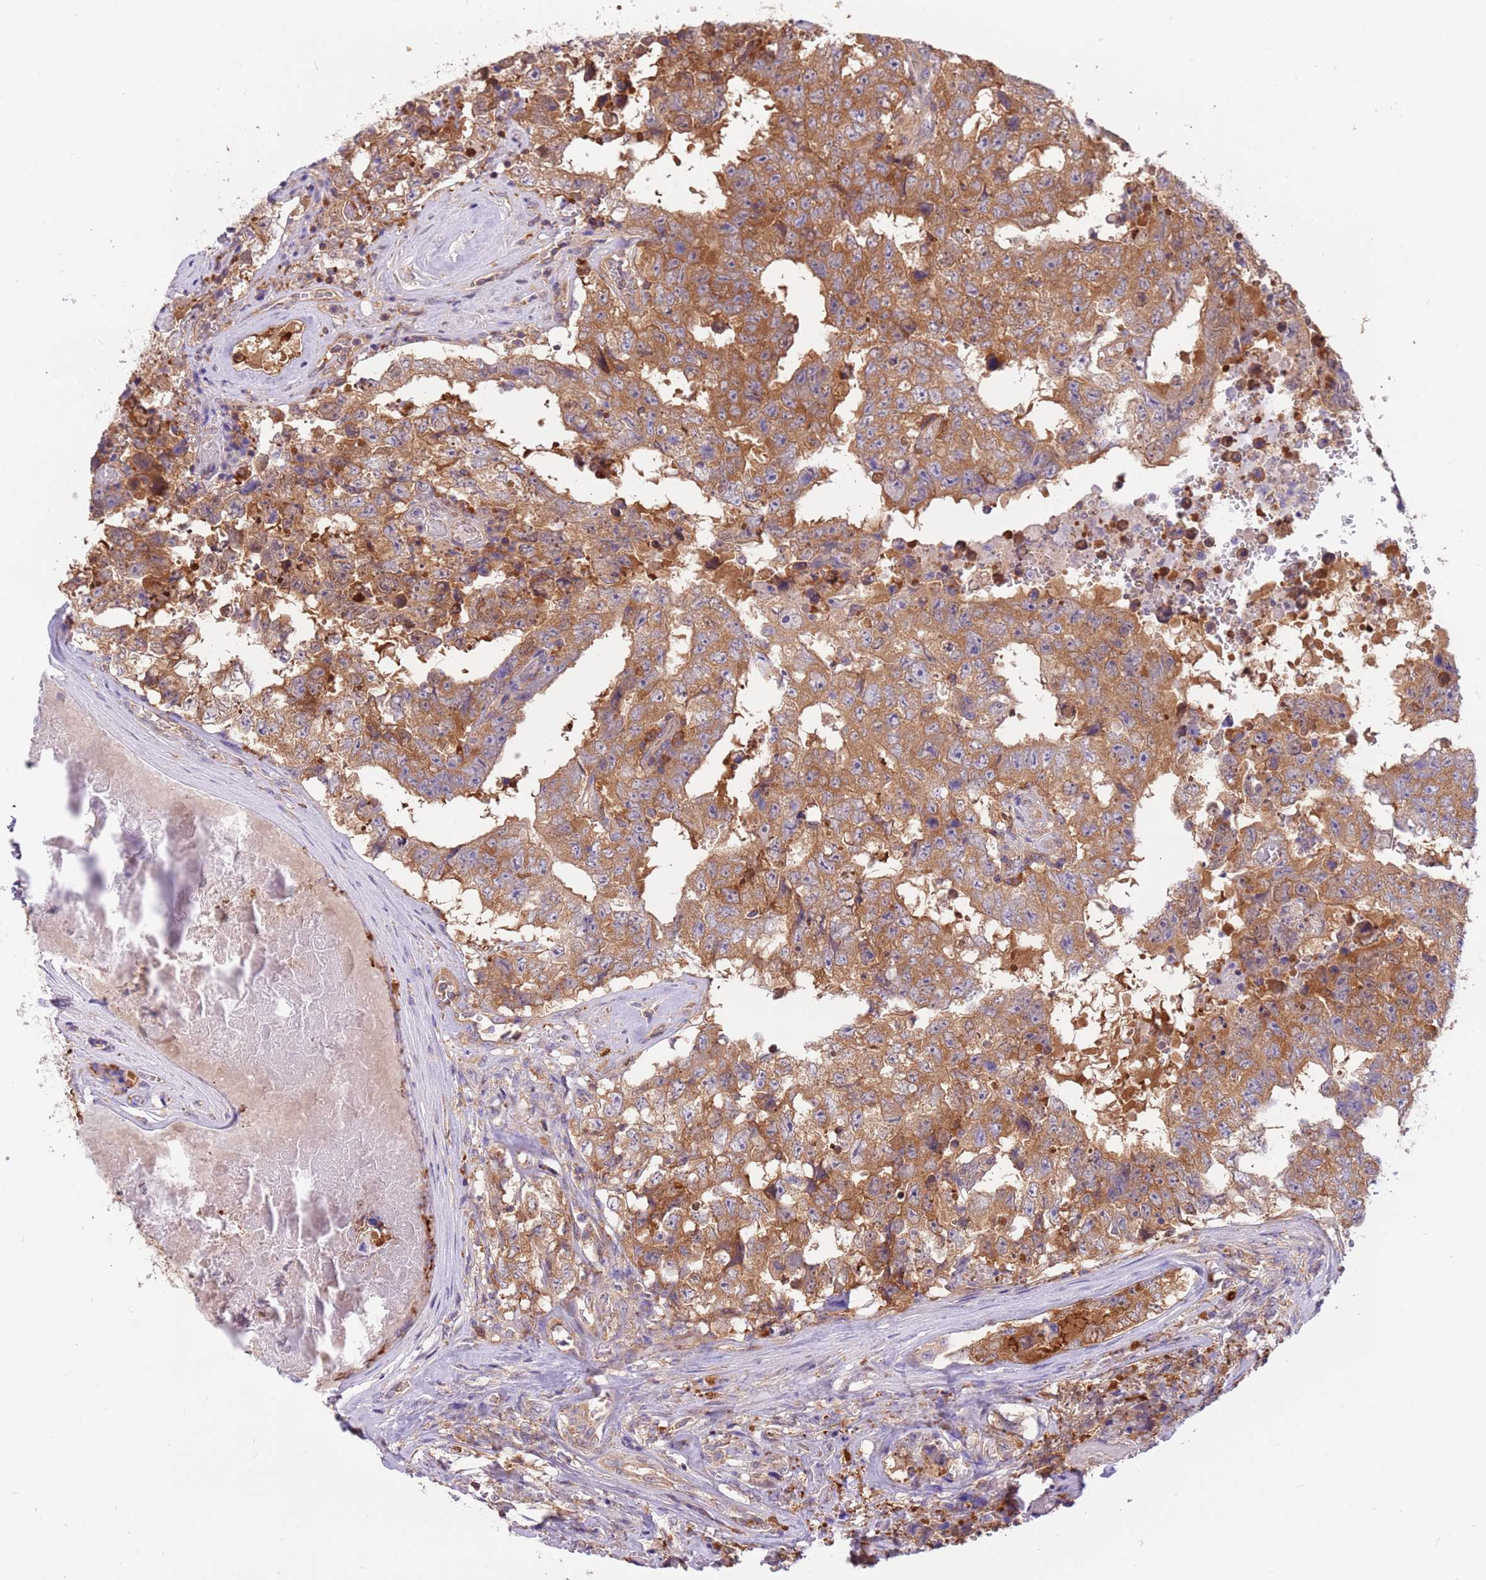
{"staining": {"intensity": "moderate", "quantity": ">75%", "location": "cytoplasmic/membranous"}, "tissue": "testis cancer", "cell_type": "Tumor cells", "image_type": "cancer", "snomed": [{"axis": "morphology", "description": "Normal tissue, NOS"}, {"axis": "morphology", "description": "Carcinoma, Embryonal, NOS"}, {"axis": "topography", "description": "Testis"}, {"axis": "topography", "description": "Epididymis"}], "caption": "Moderate cytoplasmic/membranous expression for a protein is seen in about >75% of tumor cells of testis cancer using IHC.", "gene": "STIP1", "patient": {"sex": "male", "age": 25}}